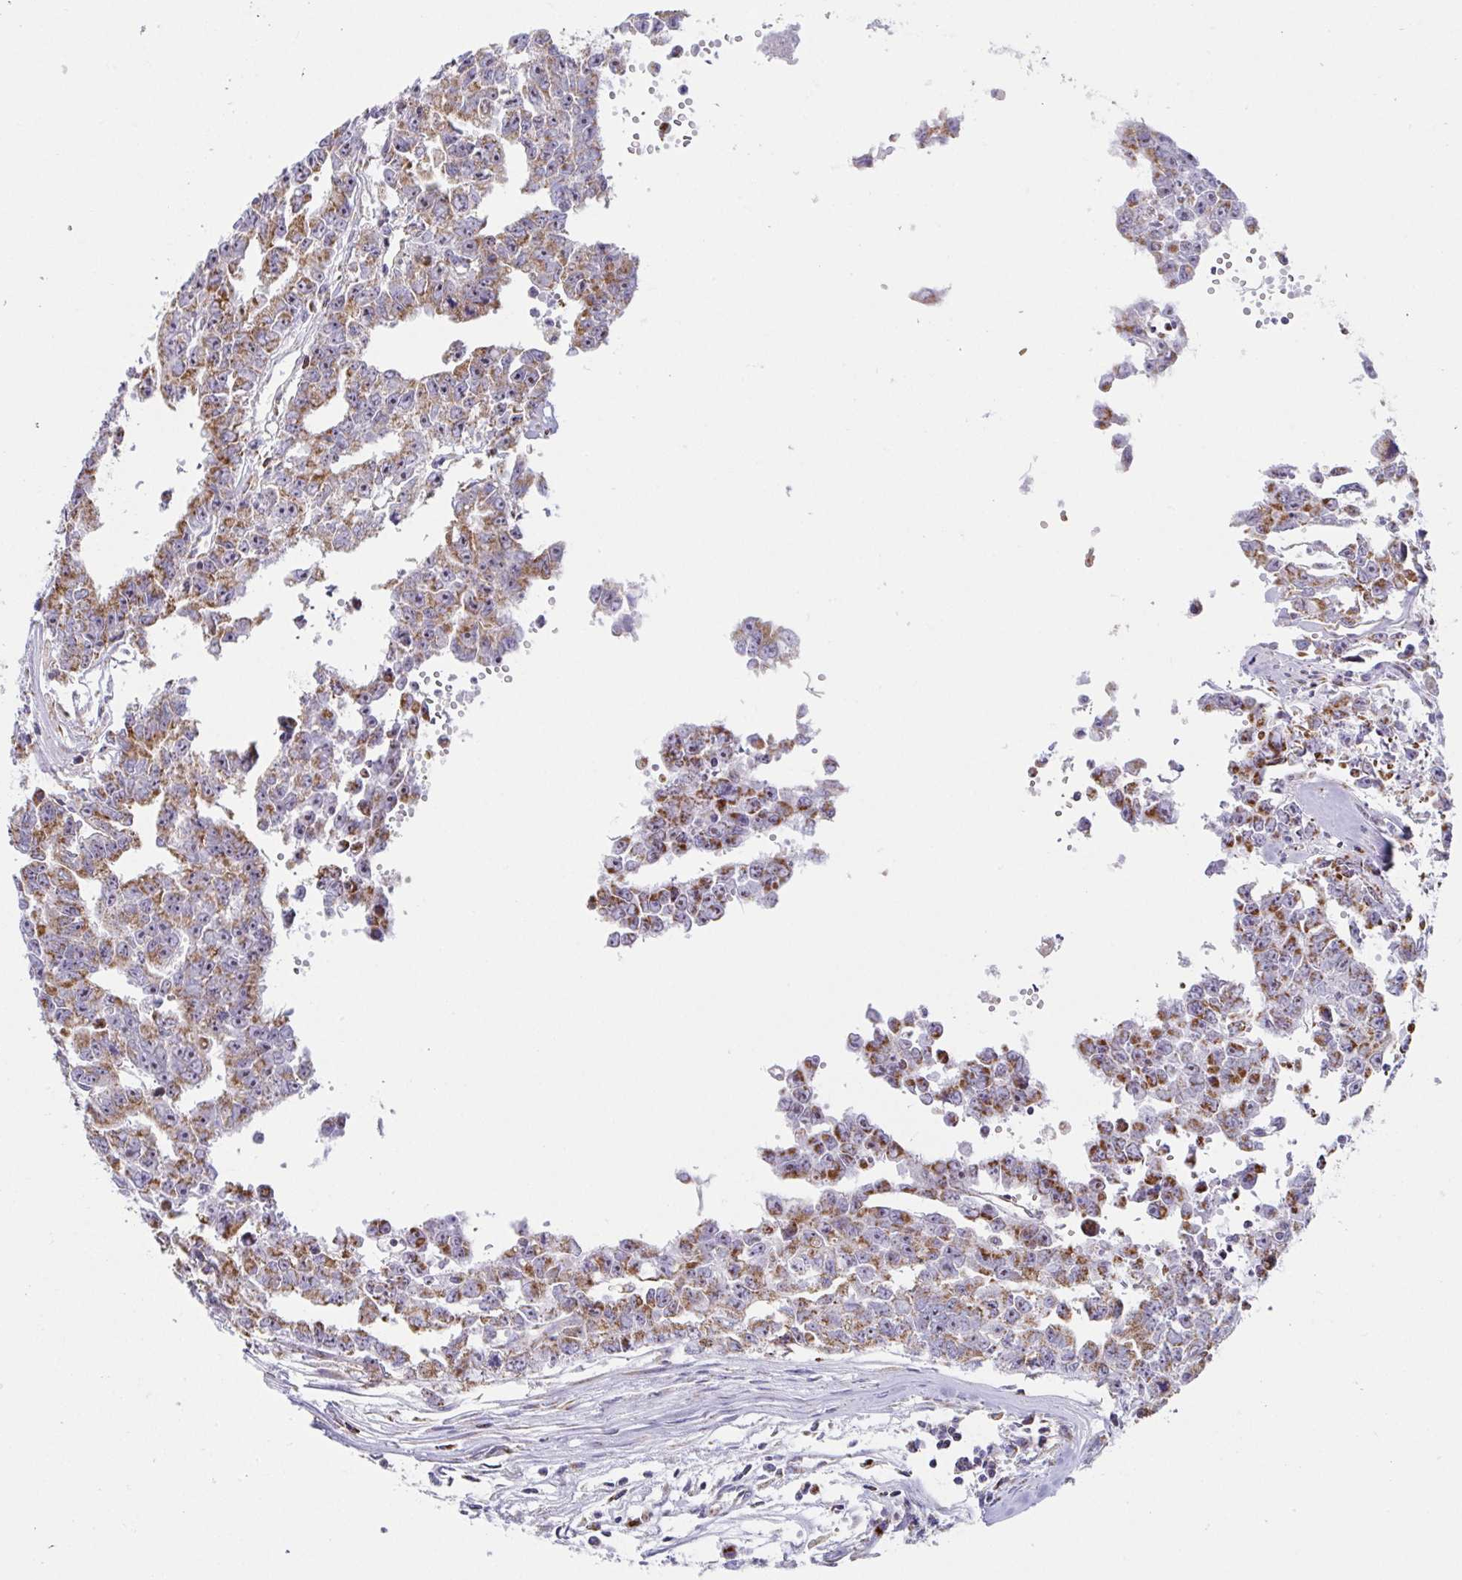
{"staining": {"intensity": "moderate", "quantity": ">75%", "location": "cytoplasmic/membranous"}, "tissue": "testis cancer", "cell_type": "Tumor cells", "image_type": "cancer", "snomed": [{"axis": "morphology", "description": "Carcinoma, Embryonal, NOS"}, {"axis": "morphology", "description": "Teratoma, malignant, NOS"}, {"axis": "topography", "description": "Testis"}], "caption": "Protein staining of testis cancer (embryonal carcinoma) tissue exhibits moderate cytoplasmic/membranous staining in about >75% of tumor cells. The protein of interest is stained brown, and the nuclei are stained in blue (DAB IHC with brightfield microscopy, high magnification).", "gene": "ATP5MJ", "patient": {"sex": "male", "age": 24}}